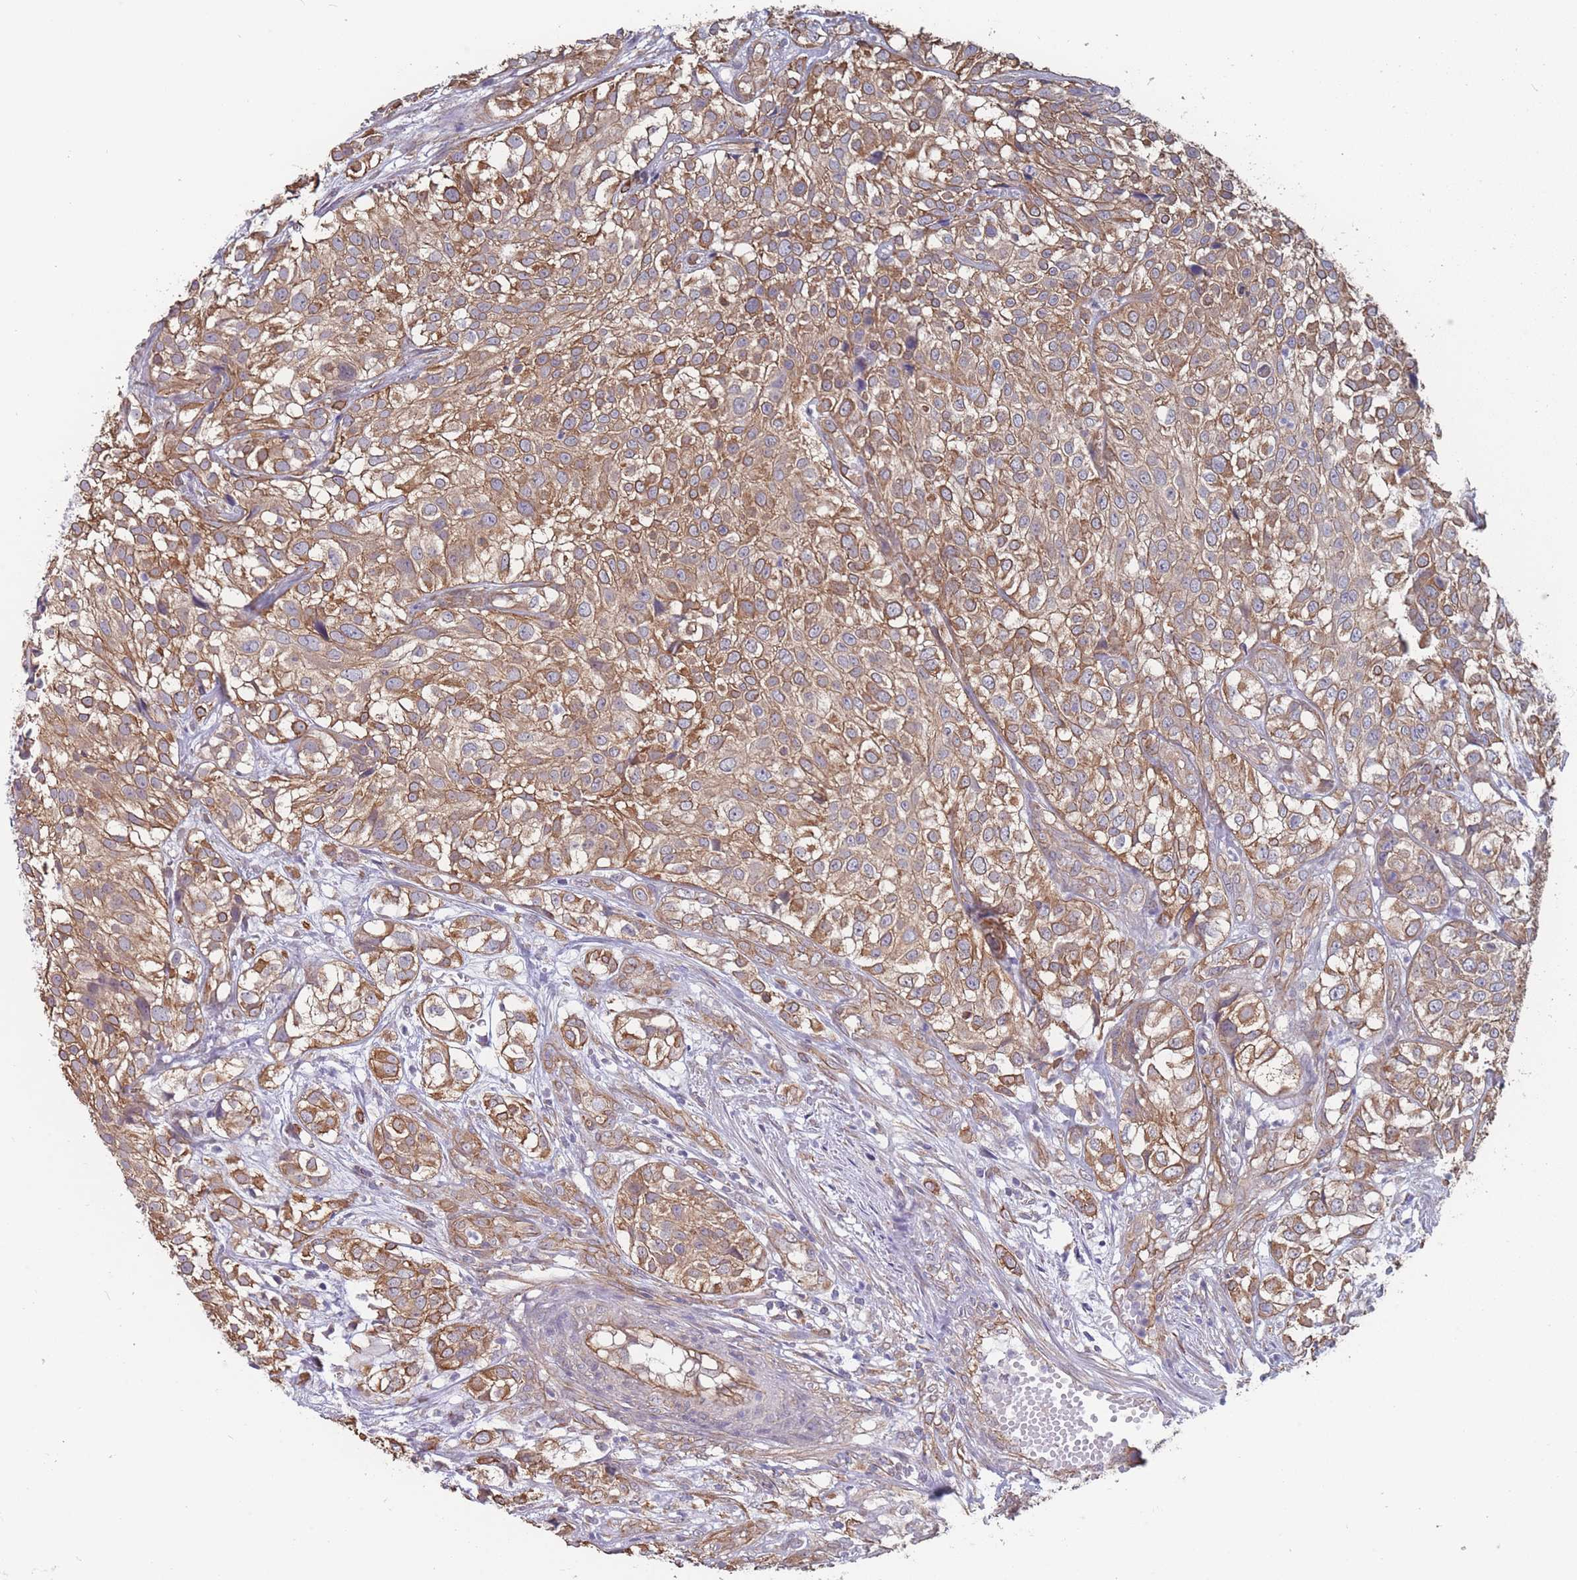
{"staining": {"intensity": "moderate", "quantity": ">75%", "location": "cytoplasmic/membranous"}, "tissue": "urothelial cancer", "cell_type": "Tumor cells", "image_type": "cancer", "snomed": [{"axis": "morphology", "description": "Urothelial carcinoma, High grade"}, {"axis": "topography", "description": "Urinary bladder"}], "caption": "A brown stain labels moderate cytoplasmic/membranous positivity of a protein in urothelial cancer tumor cells.", "gene": "SLC1A6", "patient": {"sex": "male", "age": 56}}